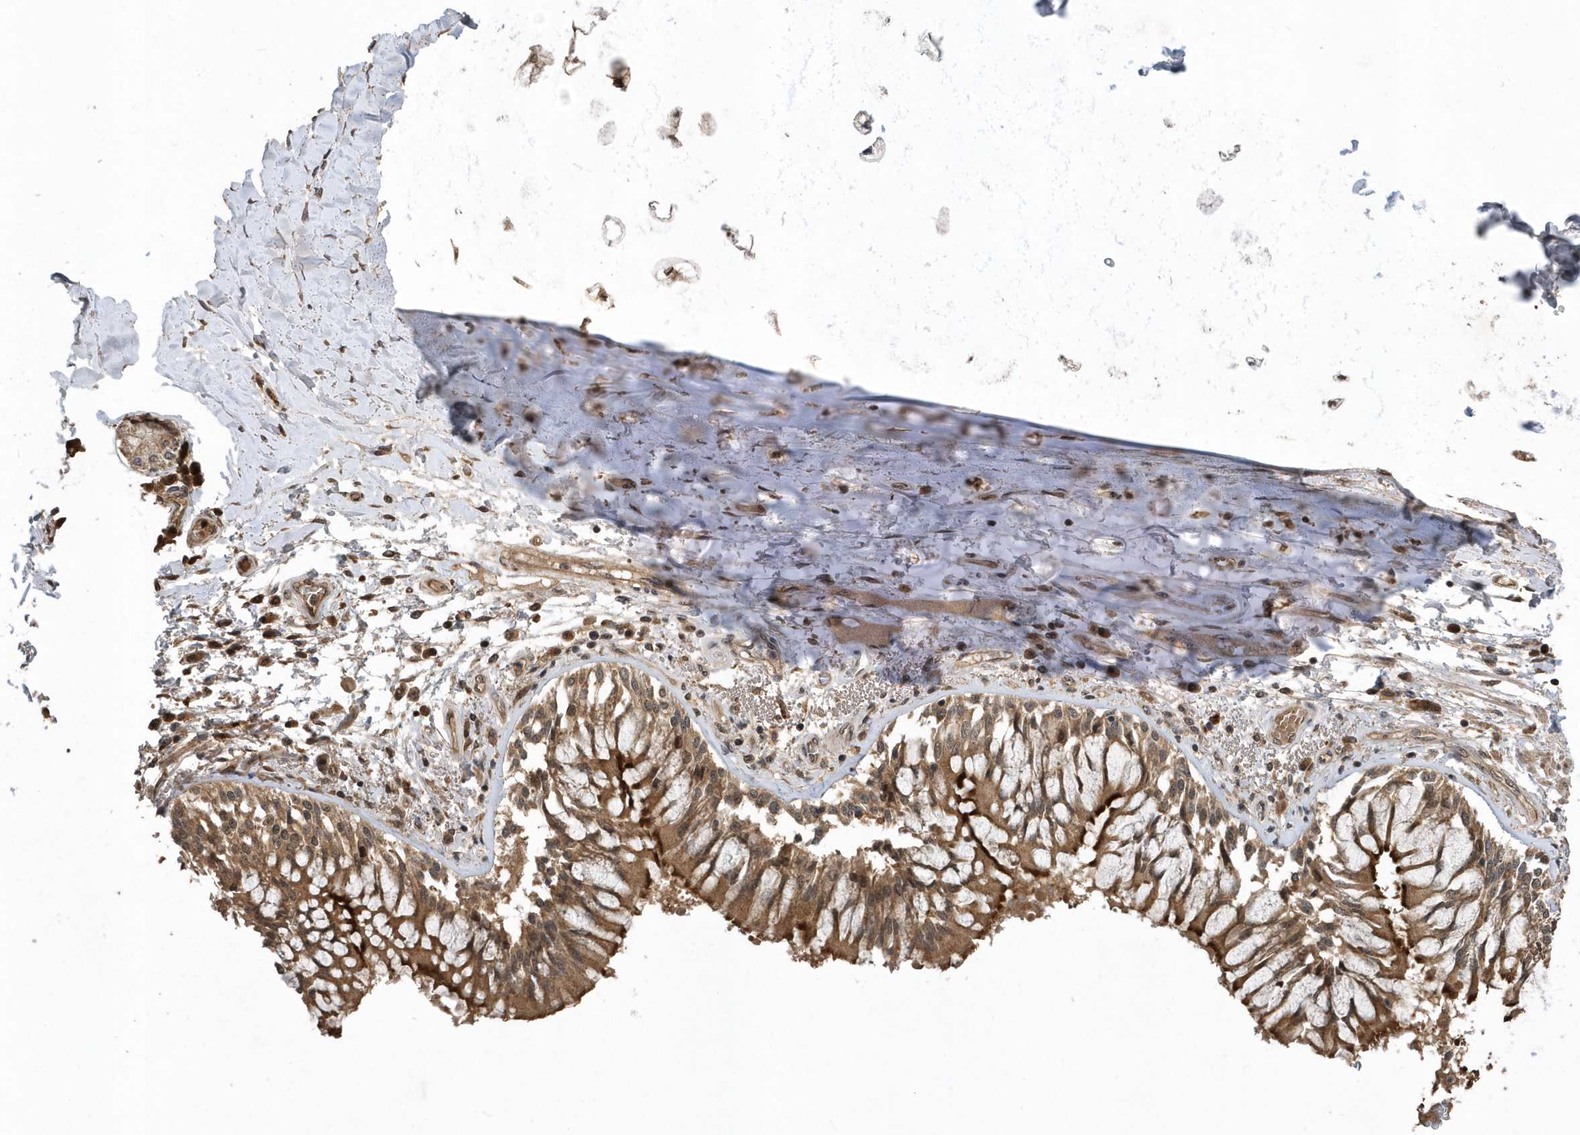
{"staining": {"intensity": "negative", "quantity": "none", "location": "none"}, "tissue": "adipose tissue", "cell_type": "Adipocytes", "image_type": "normal", "snomed": [{"axis": "morphology", "description": "Normal tissue, NOS"}, {"axis": "topography", "description": "Cartilage tissue"}, {"axis": "topography", "description": "Bronchus"}, {"axis": "topography", "description": "Lung"}, {"axis": "topography", "description": "Peripheral nerve tissue"}], "caption": "Immunohistochemical staining of normal adipose tissue shows no significant positivity in adipocytes. The staining is performed using DAB (3,3'-diaminobenzidine) brown chromogen with nuclei counter-stained in using hematoxylin.", "gene": "WASHC5", "patient": {"sex": "female", "age": 49}}